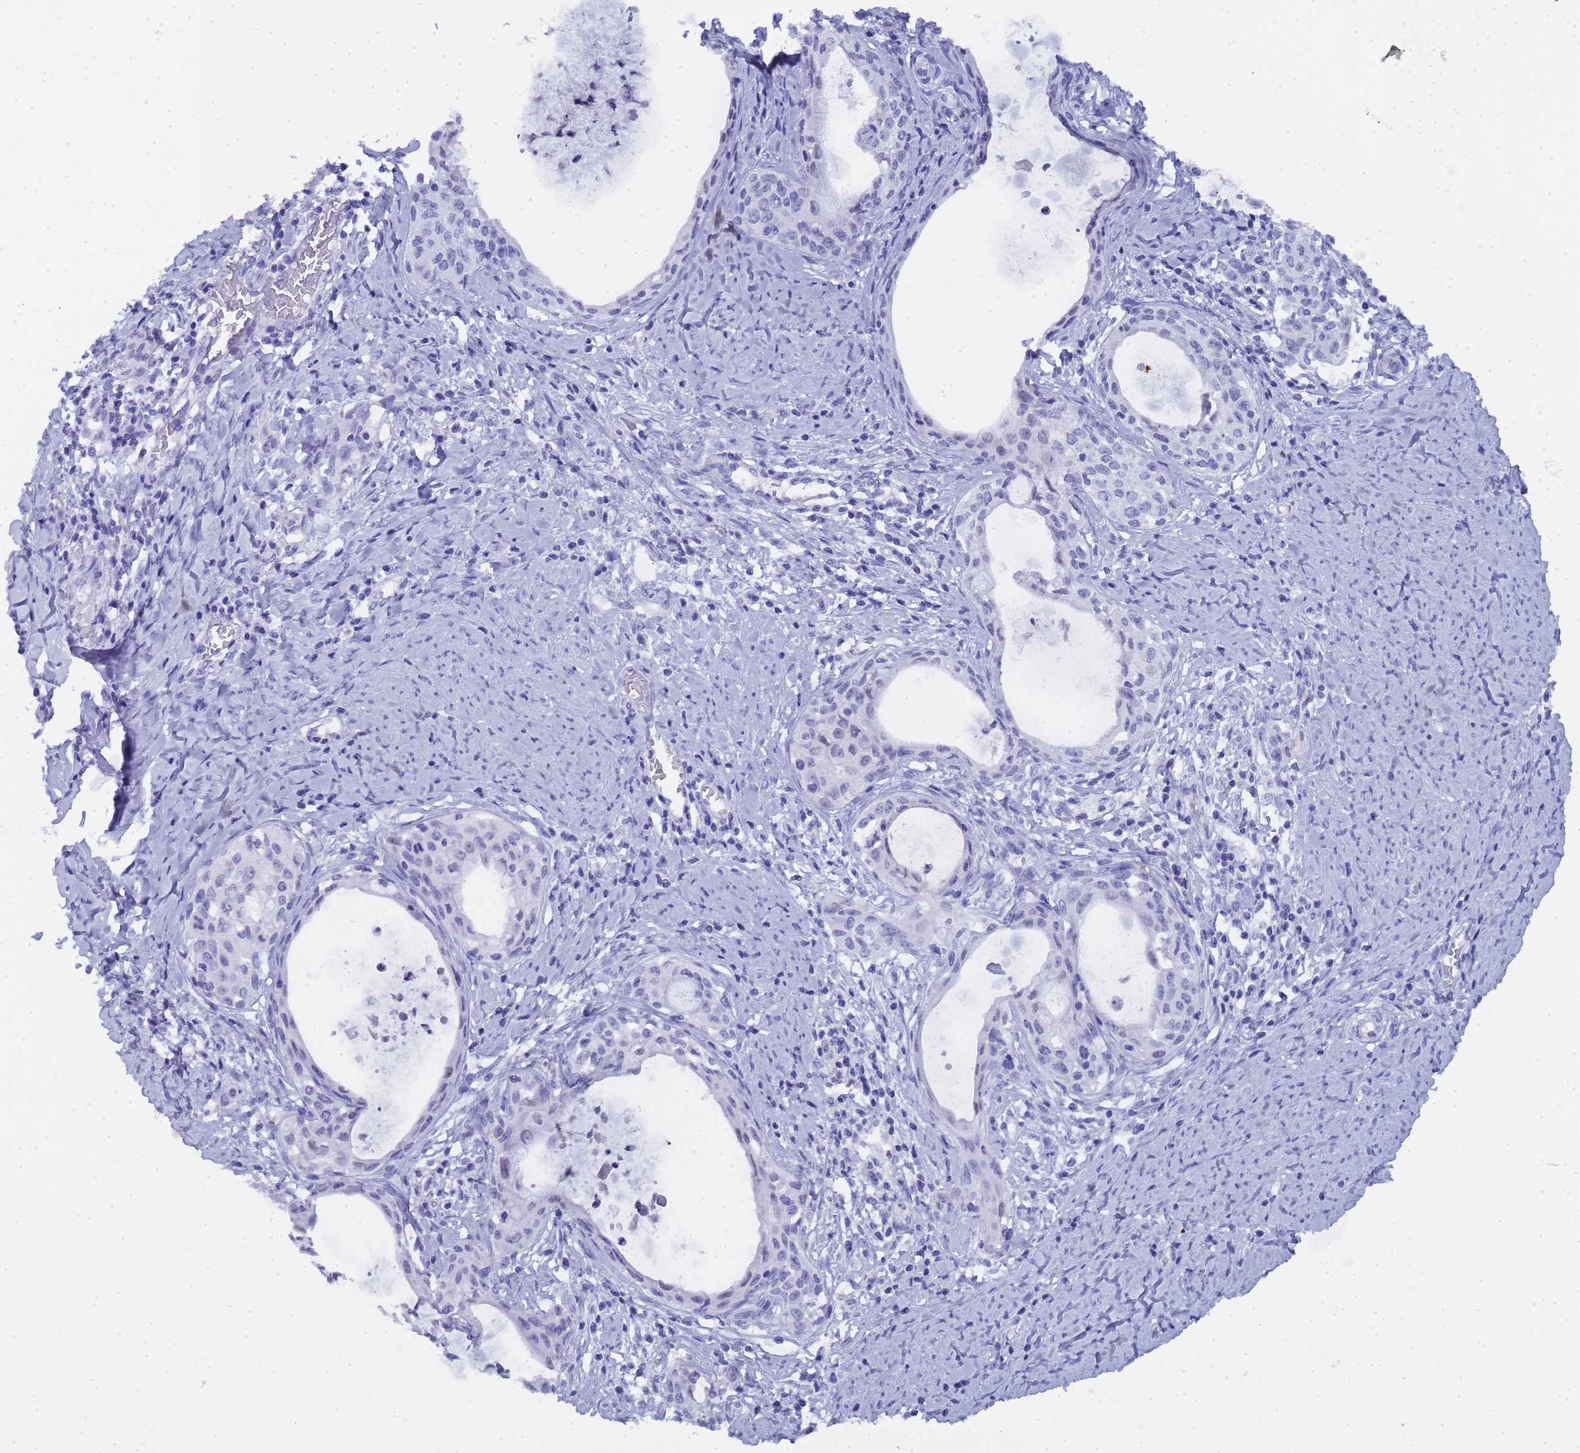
{"staining": {"intensity": "negative", "quantity": "none", "location": "none"}, "tissue": "cervical cancer", "cell_type": "Tumor cells", "image_type": "cancer", "snomed": [{"axis": "morphology", "description": "Squamous cell carcinoma, NOS"}, {"axis": "morphology", "description": "Adenocarcinoma, NOS"}, {"axis": "topography", "description": "Cervix"}], "caption": "Squamous cell carcinoma (cervical) was stained to show a protein in brown. There is no significant positivity in tumor cells. Nuclei are stained in blue.", "gene": "CTRC", "patient": {"sex": "female", "age": 52}}